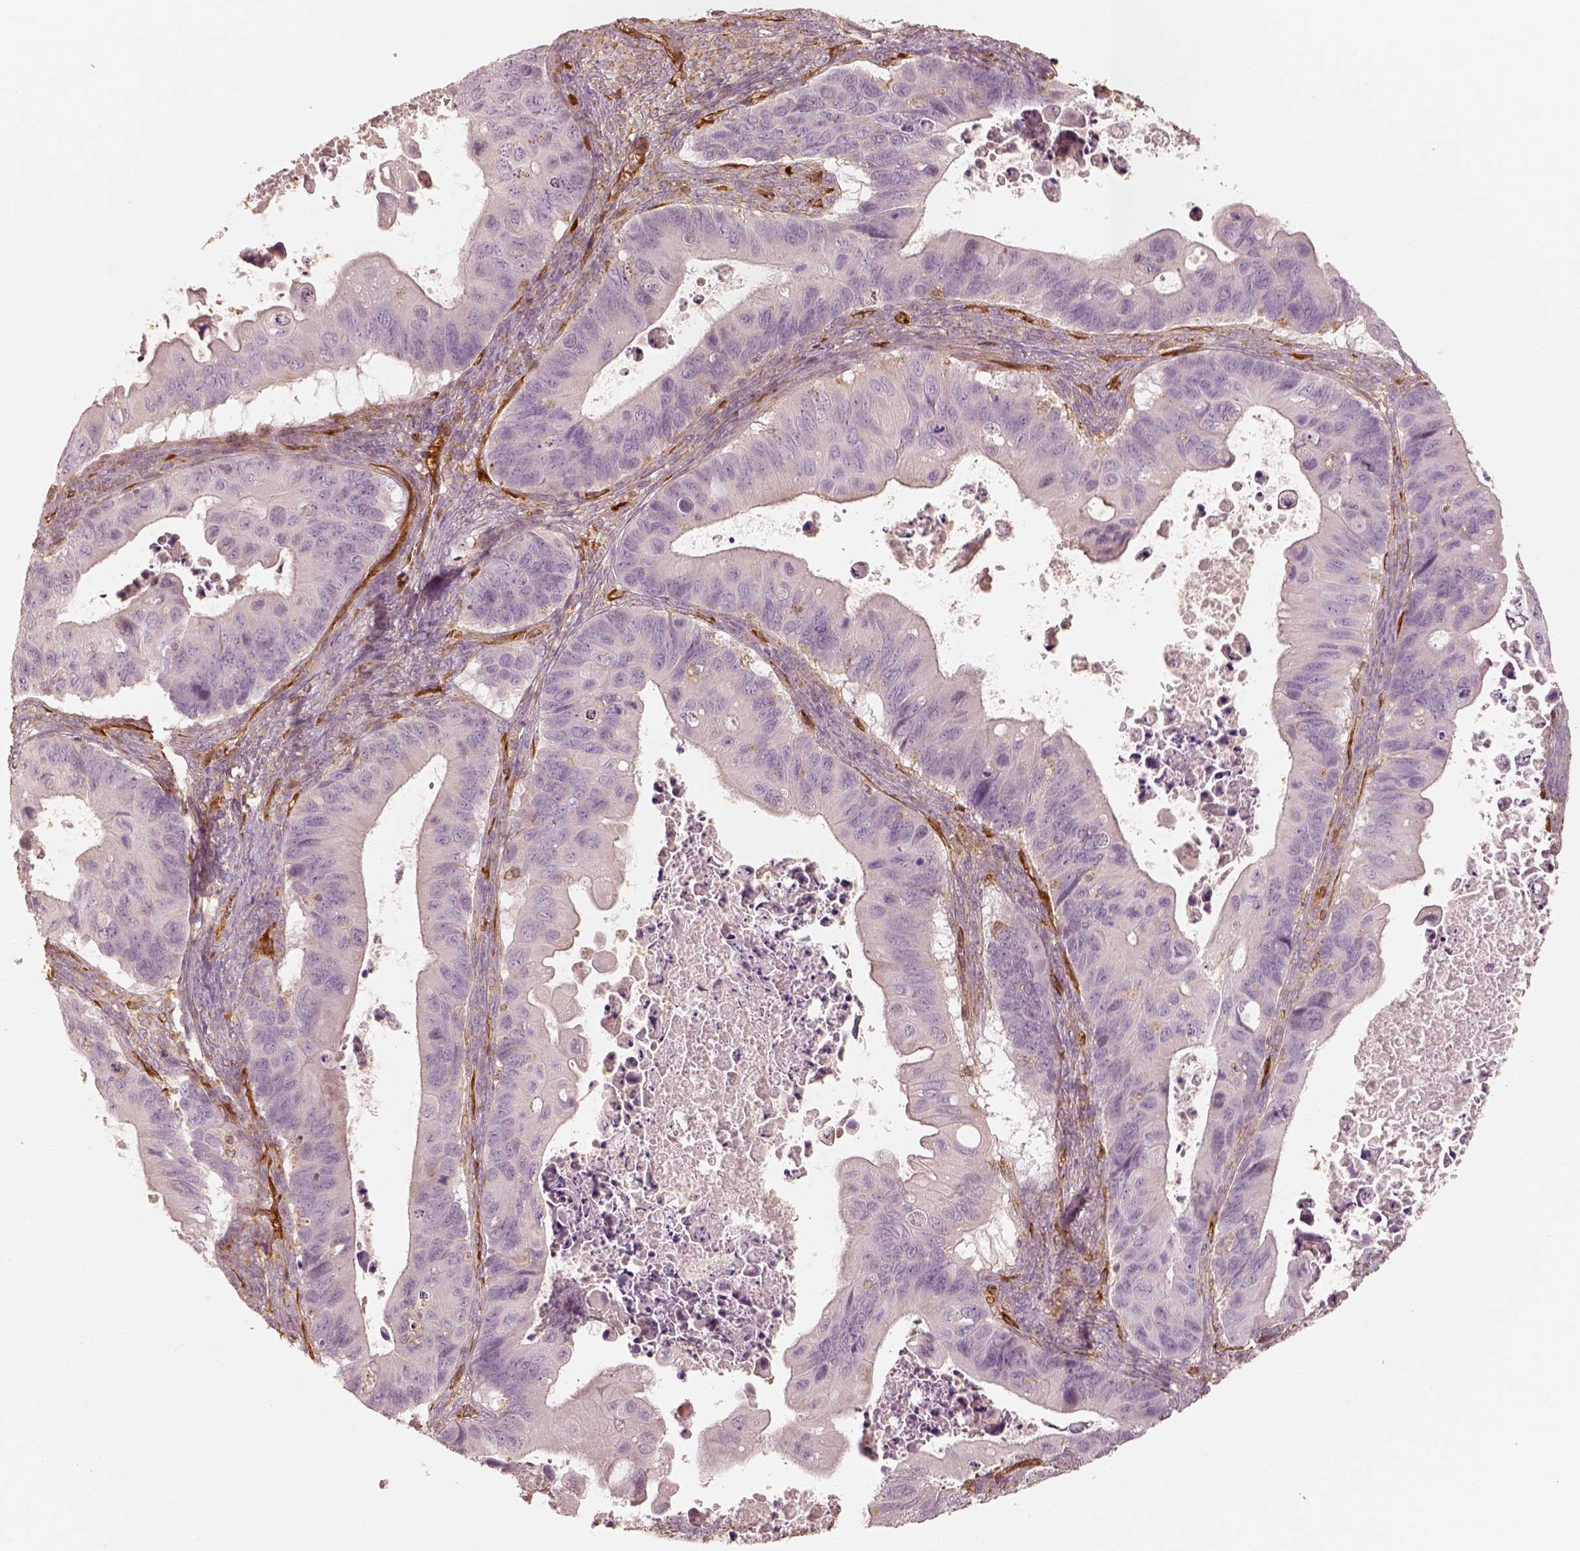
{"staining": {"intensity": "negative", "quantity": "none", "location": "none"}, "tissue": "ovarian cancer", "cell_type": "Tumor cells", "image_type": "cancer", "snomed": [{"axis": "morphology", "description": "Cystadenocarcinoma, mucinous, NOS"}, {"axis": "topography", "description": "Ovary"}], "caption": "A micrograph of human mucinous cystadenocarcinoma (ovarian) is negative for staining in tumor cells.", "gene": "FSCN1", "patient": {"sex": "female", "age": 64}}